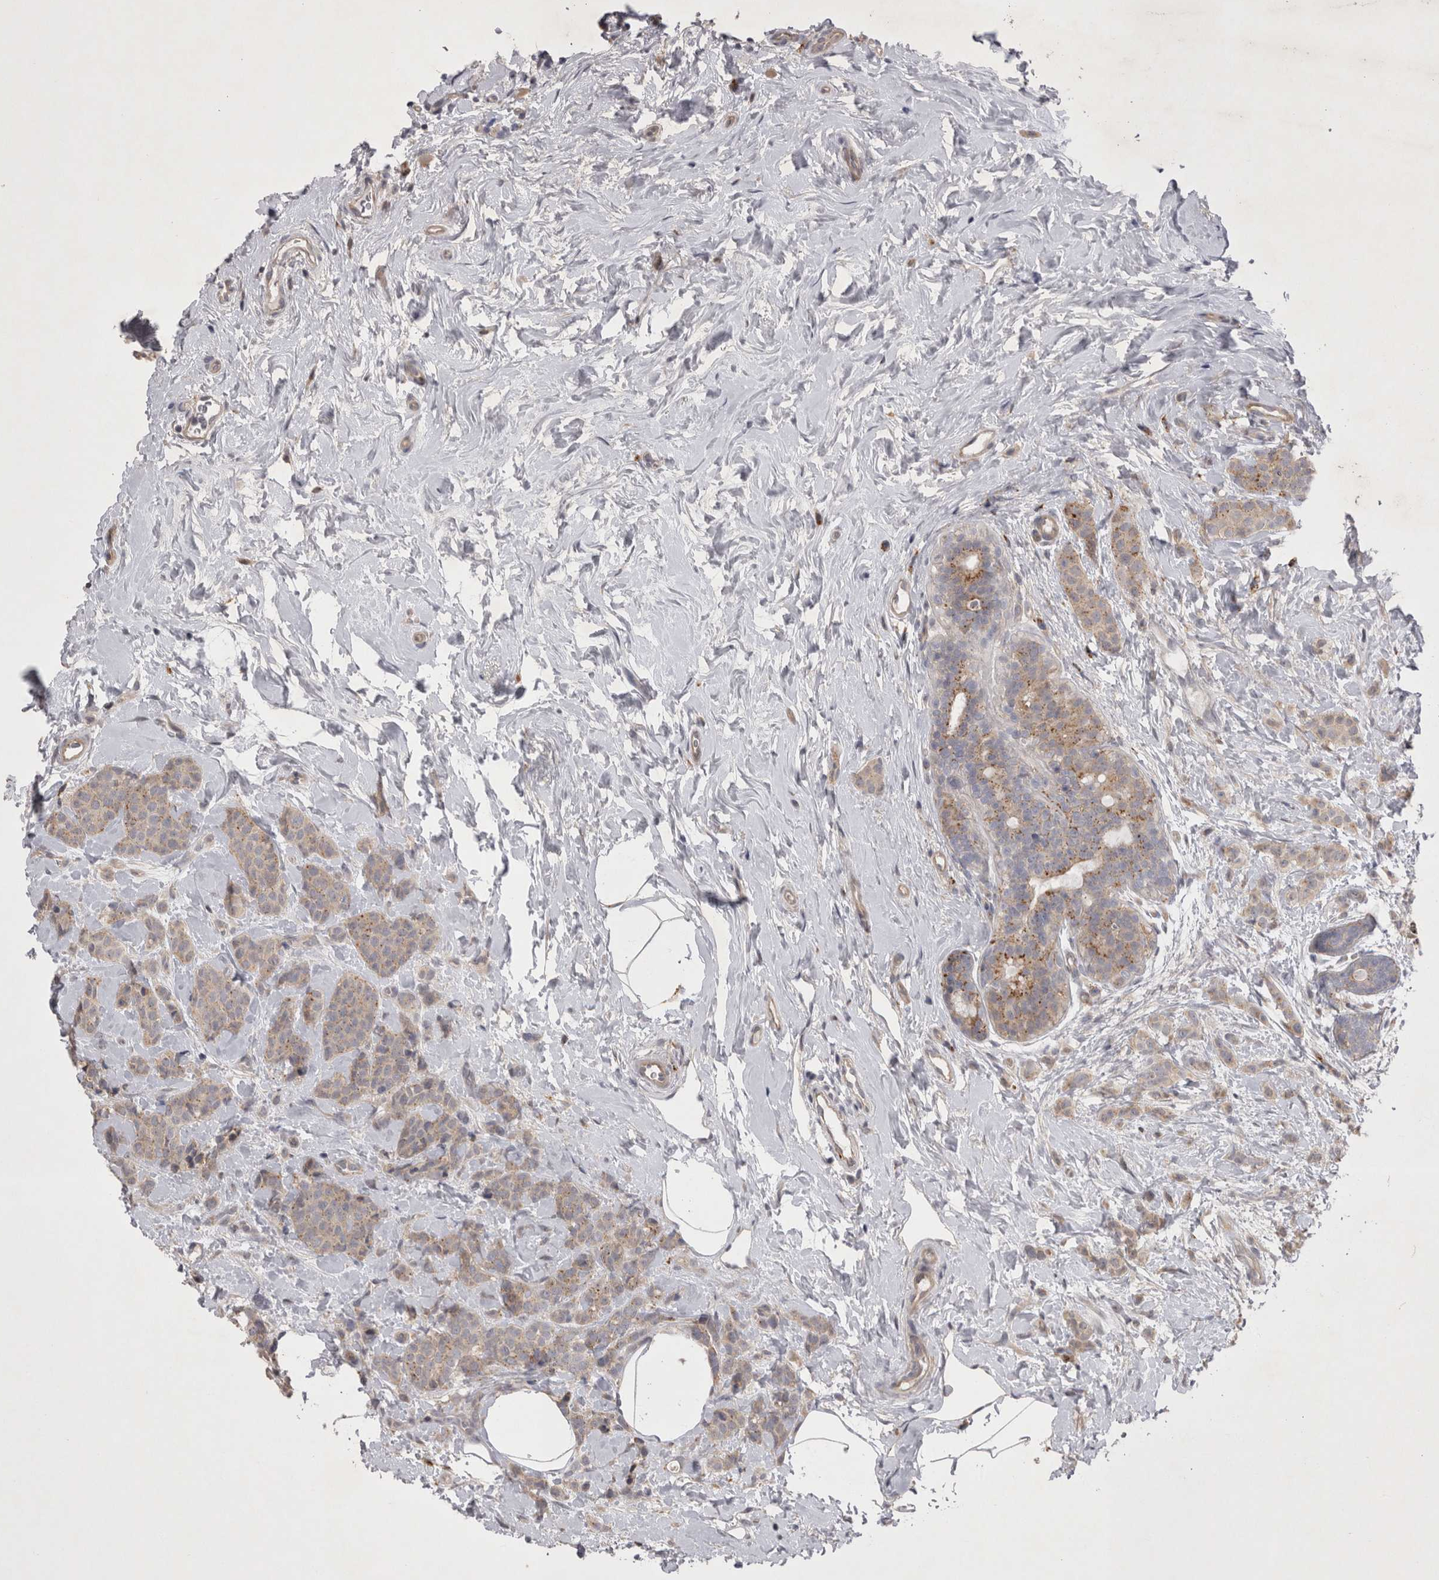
{"staining": {"intensity": "weak", "quantity": ">75%", "location": "cytoplasmic/membranous"}, "tissue": "breast cancer", "cell_type": "Tumor cells", "image_type": "cancer", "snomed": [{"axis": "morphology", "description": "Lobular carcinoma, in situ"}, {"axis": "morphology", "description": "Lobular carcinoma"}, {"axis": "topography", "description": "Breast"}], "caption": "A micrograph of human breast cancer (lobular carcinoma) stained for a protein reveals weak cytoplasmic/membranous brown staining in tumor cells.", "gene": "CTBS", "patient": {"sex": "female", "age": 41}}